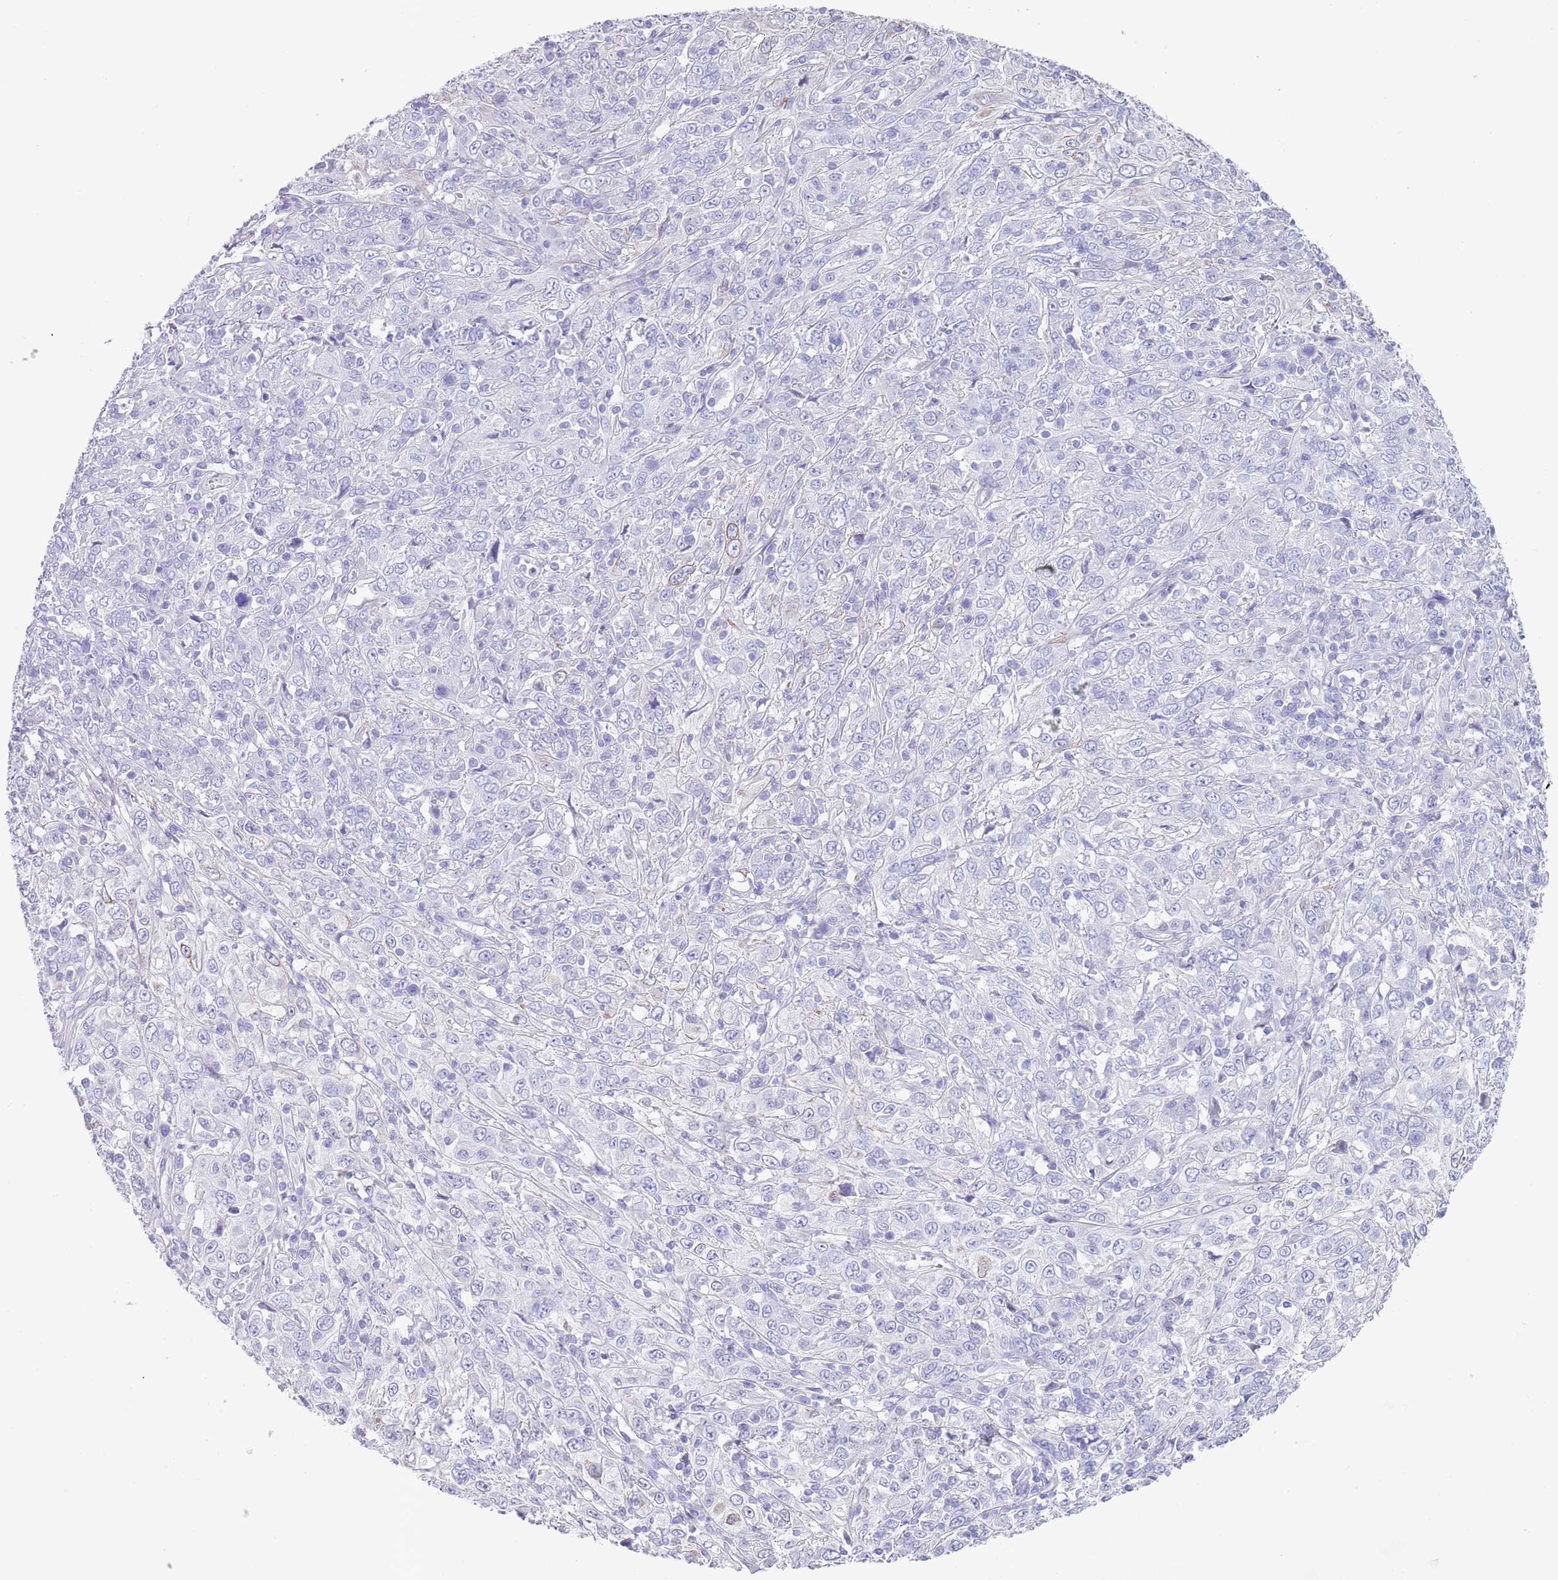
{"staining": {"intensity": "negative", "quantity": "none", "location": "none"}, "tissue": "cervical cancer", "cell_type": "Tumor cells", "image_type": "cancer", "snomed": [{"axis": "morphology", "description": "Squamous cell carcinoma, NOS"}, {"axis": "topography", "description": "Cervix"}], "caption": "IHC image of human cervical cancer (squamous cell carcinoma) stained for a protein (brown), which reveals no expression in tumor cells.", "gene": "CPXM2", "patient": {"sex": "female", "age": 46}}